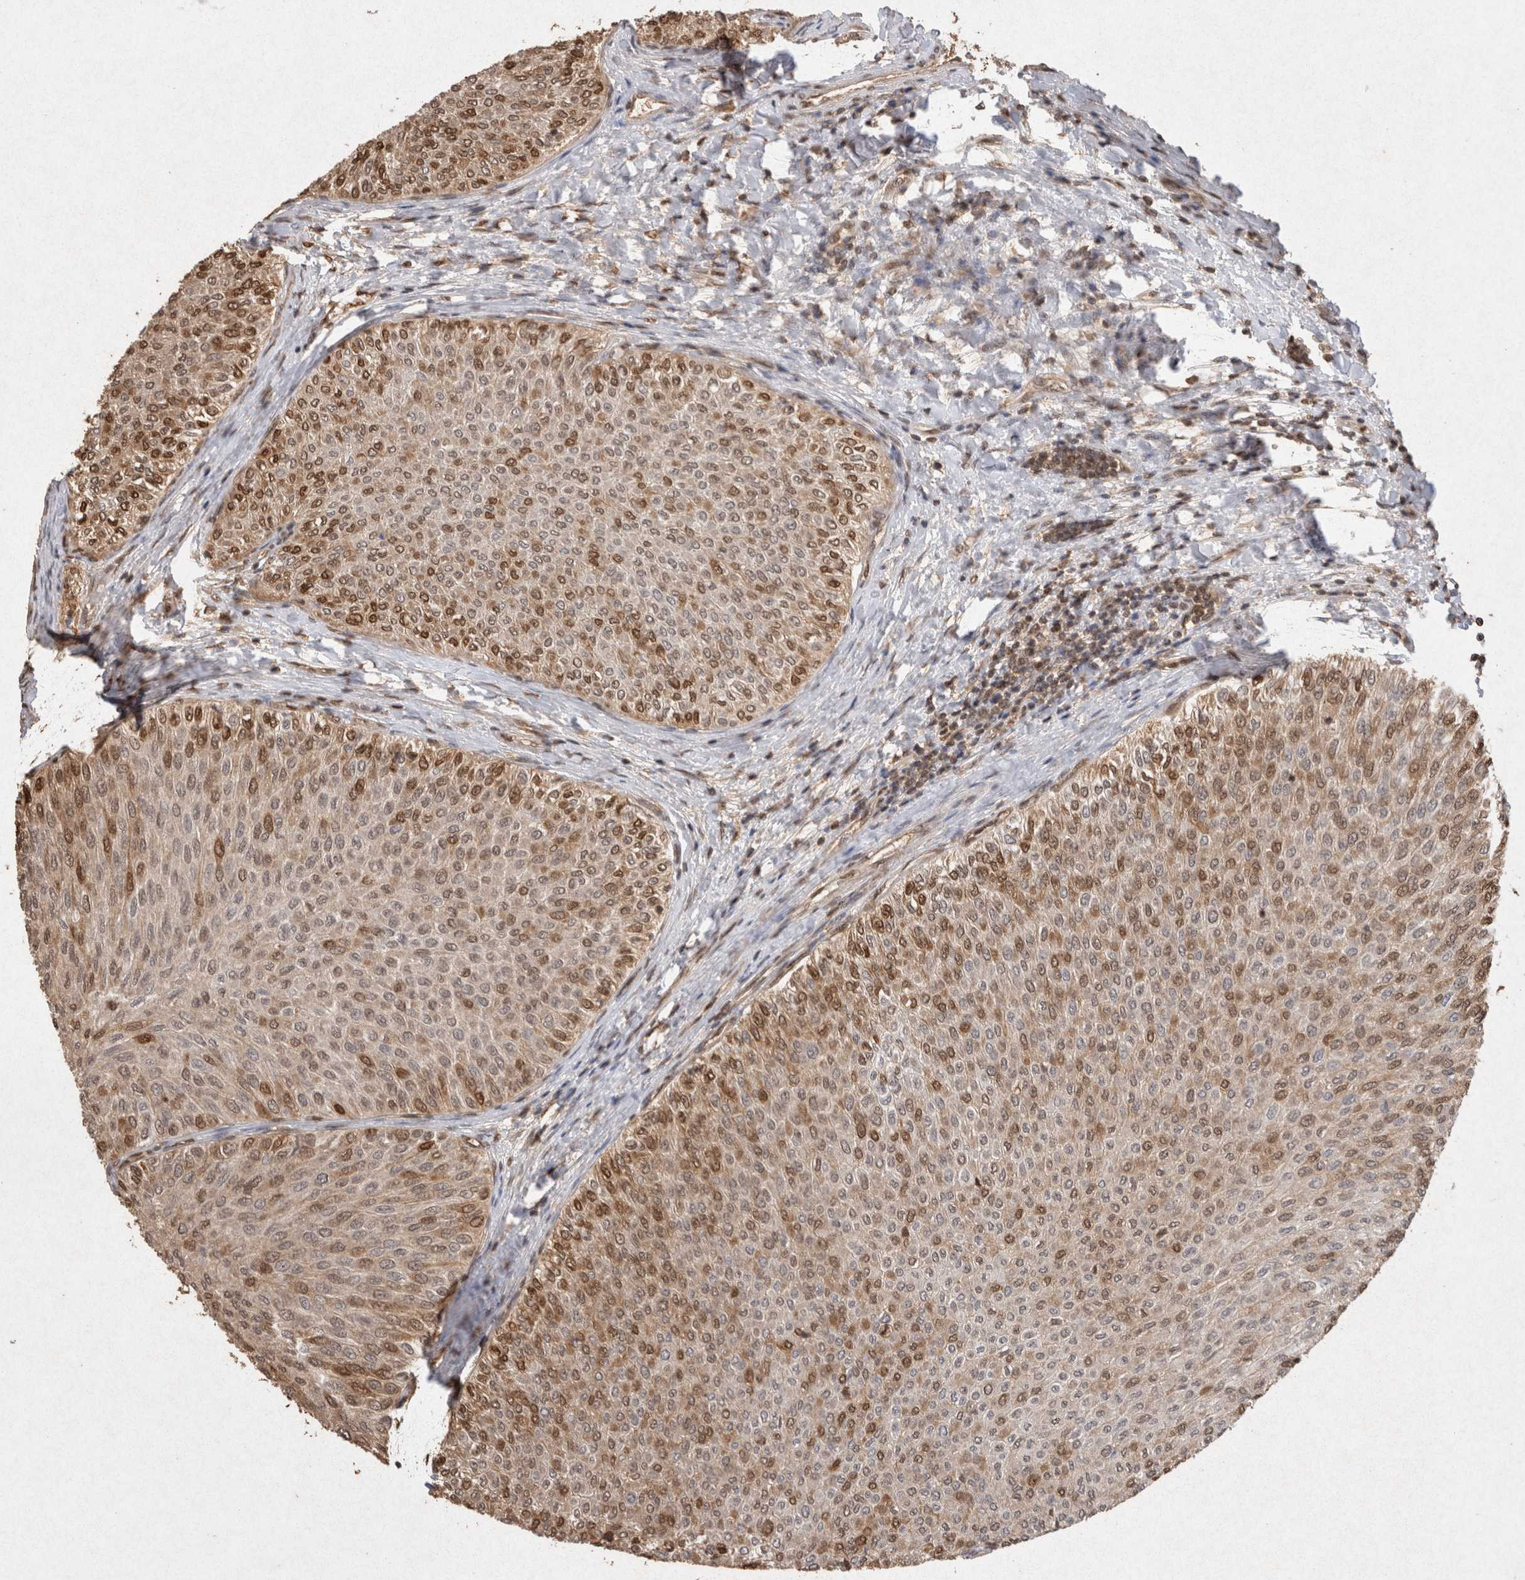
{"staining": {"intensity": "moderate", "quantity": ">75%", "location": "cytoplasmic/membranous,nuclear"}, "tissue": "urothelial cancer", "cell_type": "Tumor cells", "image_type": "cancer", "snomed": [{"axis": "morphology", "description": "Urothelial carcinoma, Low grade"}, {"axis": "topography", "description": "Urinary bladder"}], "caption": "Human low-grade urothelial carcinoma stained for a protein (brown) displays moderate cytoplasmic/membranous and nuclear positive staining in approximately >75% of tumor cells.", "gene": "HDGF", "patient": {"sex": "male", "age": 78}}